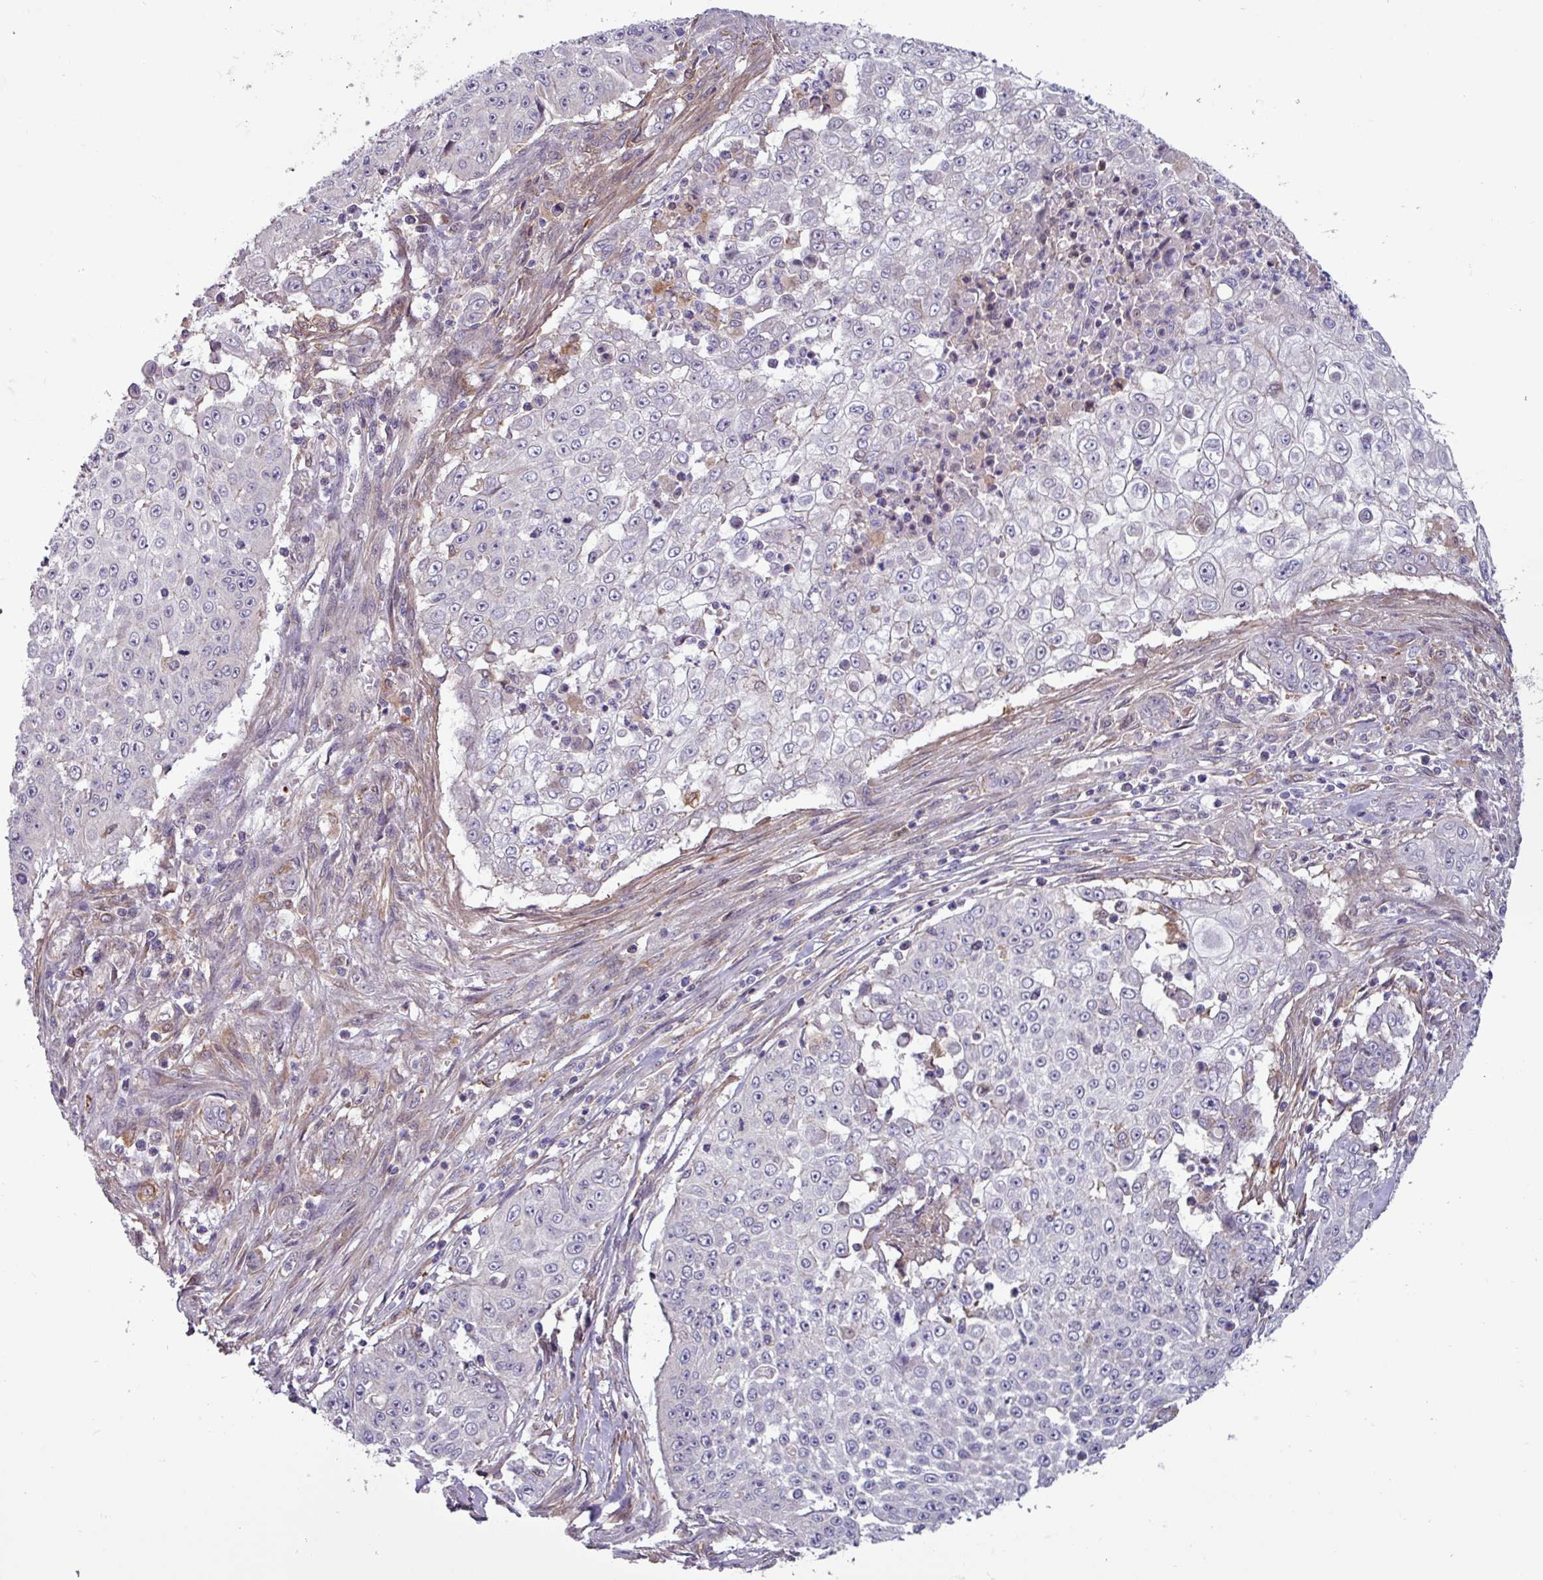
{"staining": {"intensity": "negative", "quantity": "none", "location": "none"}, "tissue": "skin cancer", "cell_type": "Tumor cells", "image_type": "cancer", "snomed": [{"axis": "morphology", "description": "Squamous cell carcinoma, NOS"}, {"axis": "topography", "description": "Skin"}], "caption": "Tumor cells are negative for protein expression in human skin cancer (squamous cell carcinoma).", "gene": "PCED1A", "patient": {"sex": "male", "age": 24}}